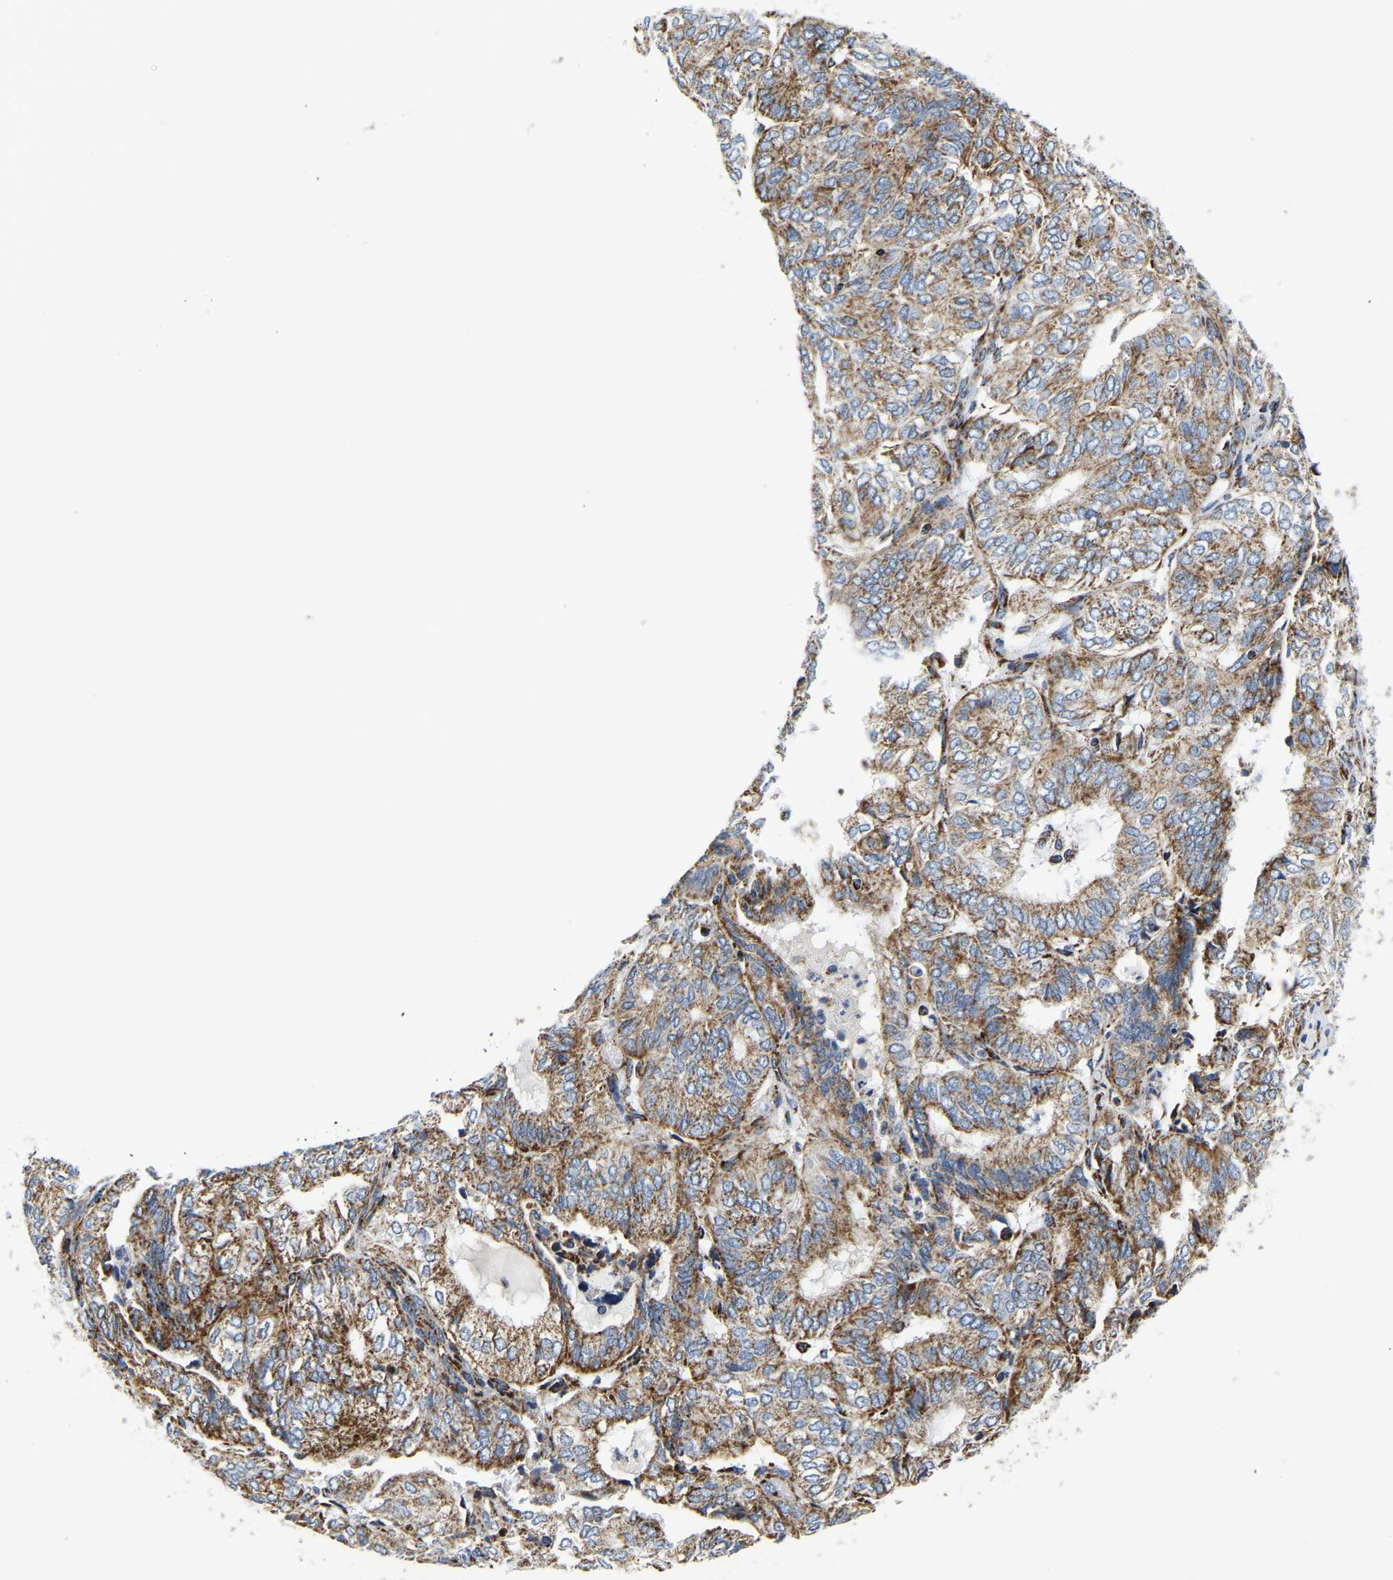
{"staining": {"intensity": "moderate", "quantity": ">75%", "location": "cytoplasmic/membranous"}, "tissue": "endometrial cancer", "cell_type": "Tumor cells", "image_type": "cancer", "snomed": [{"axis": "morphology", "description": "Adenocarcinoma, NOS"}, {"axis": "topography", "description": "Uterus"}], "caption": "There is medium levels of moderate cytoplasmic/membranous staining in tumor cells of adenocarcinoma (endometrial), as demonstrated by immunohistochemical staining (brown color).", "gene": "SFXN1", "patient": {"sex": "female", "age": 60}}